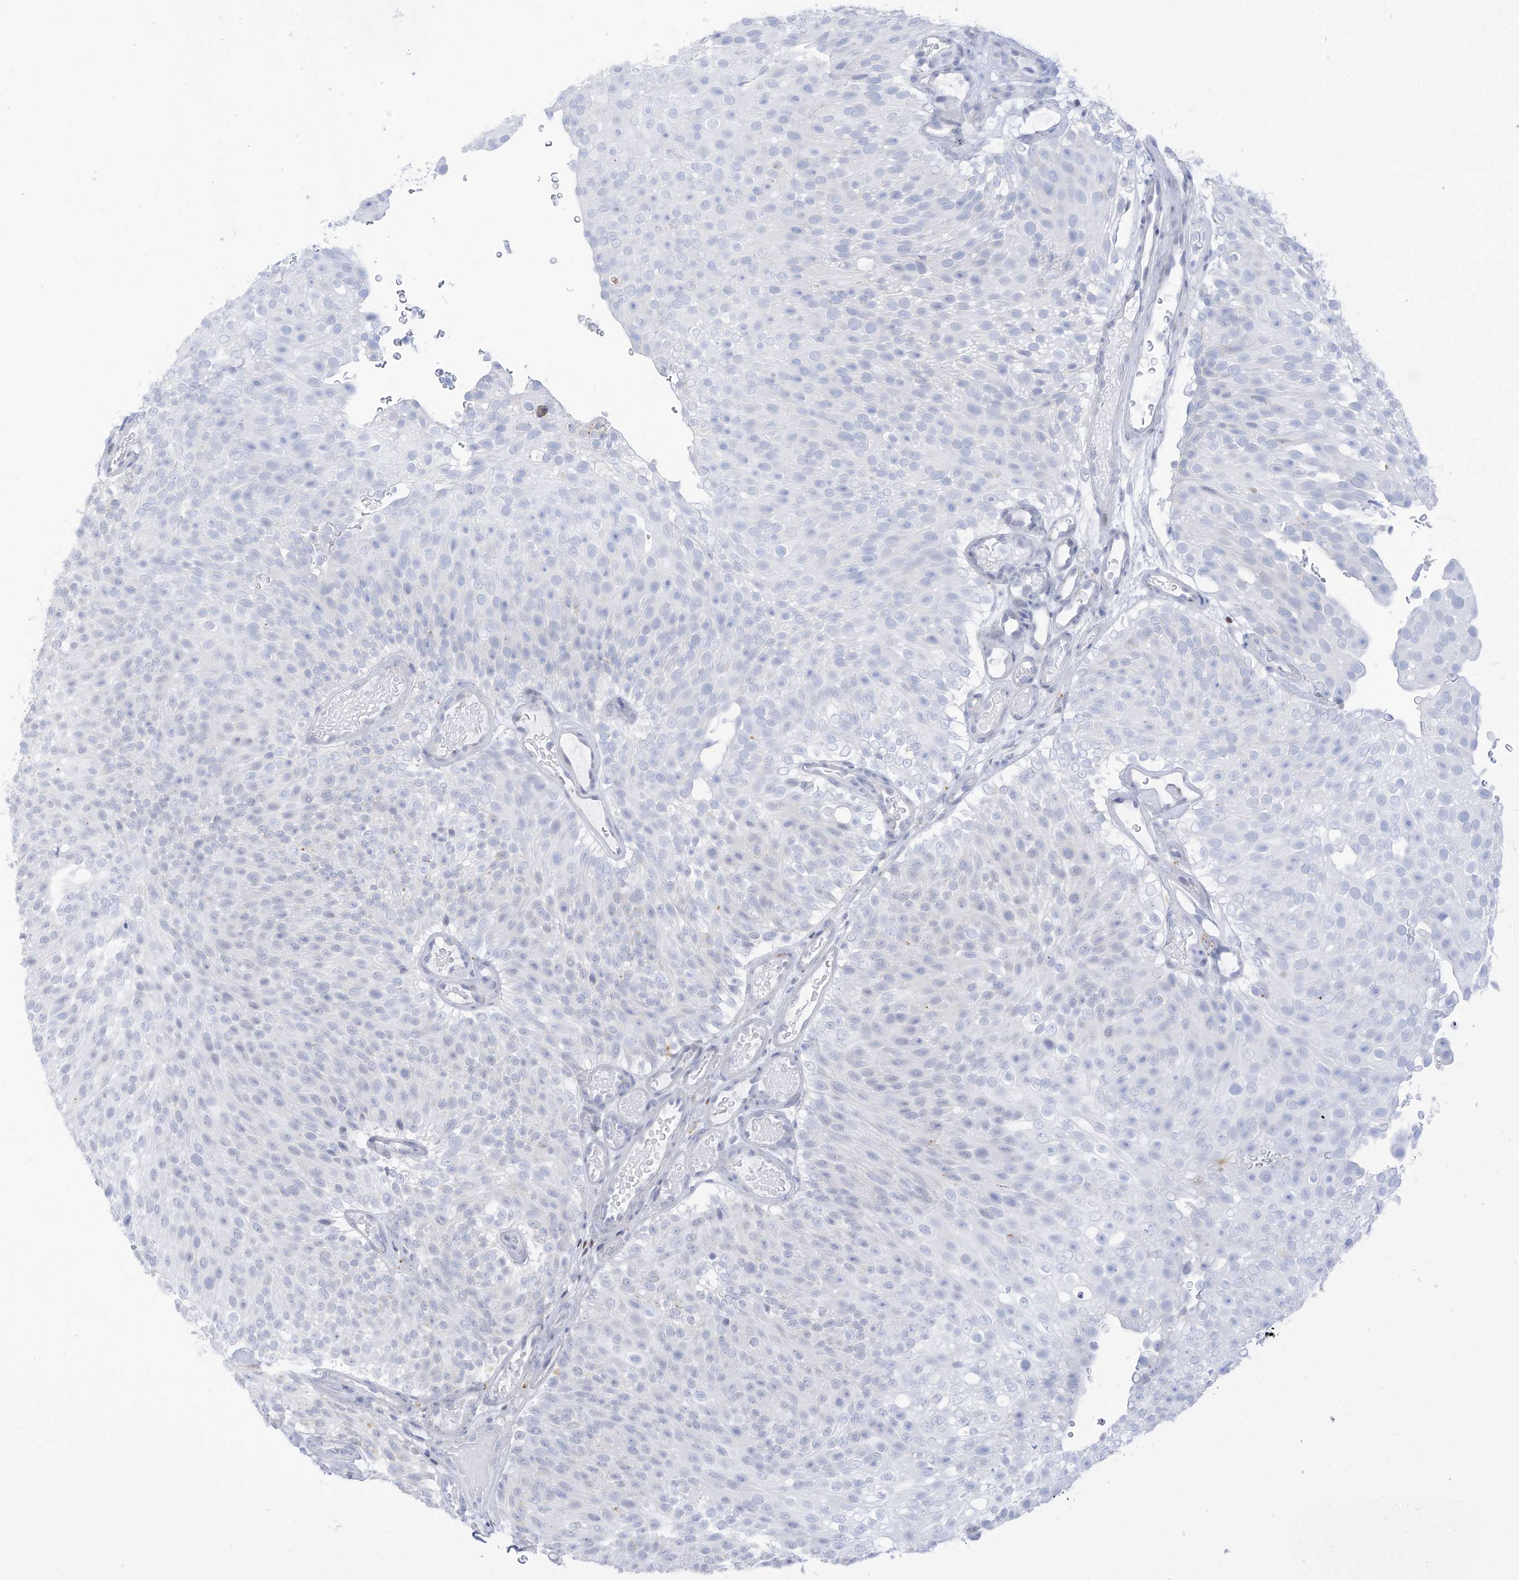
{"staining": {"intensity": "negative", "quantity": "none", "location": "none"}, "tissue": "urothelial cancer", "cell_type": "Tumor cells", "image_type": "cancer", "snomed": [{"axis": "morphology", "description": "Urothelial carcinoma, Low grade"}, {"axis": "topography", "description": "Urinary bladder"}], "caption": "Tumor cells are negative for brown protein staining in urothelial cancer.", "gene": "PSPH", "patient": {"sex": "male", "age": 78}}